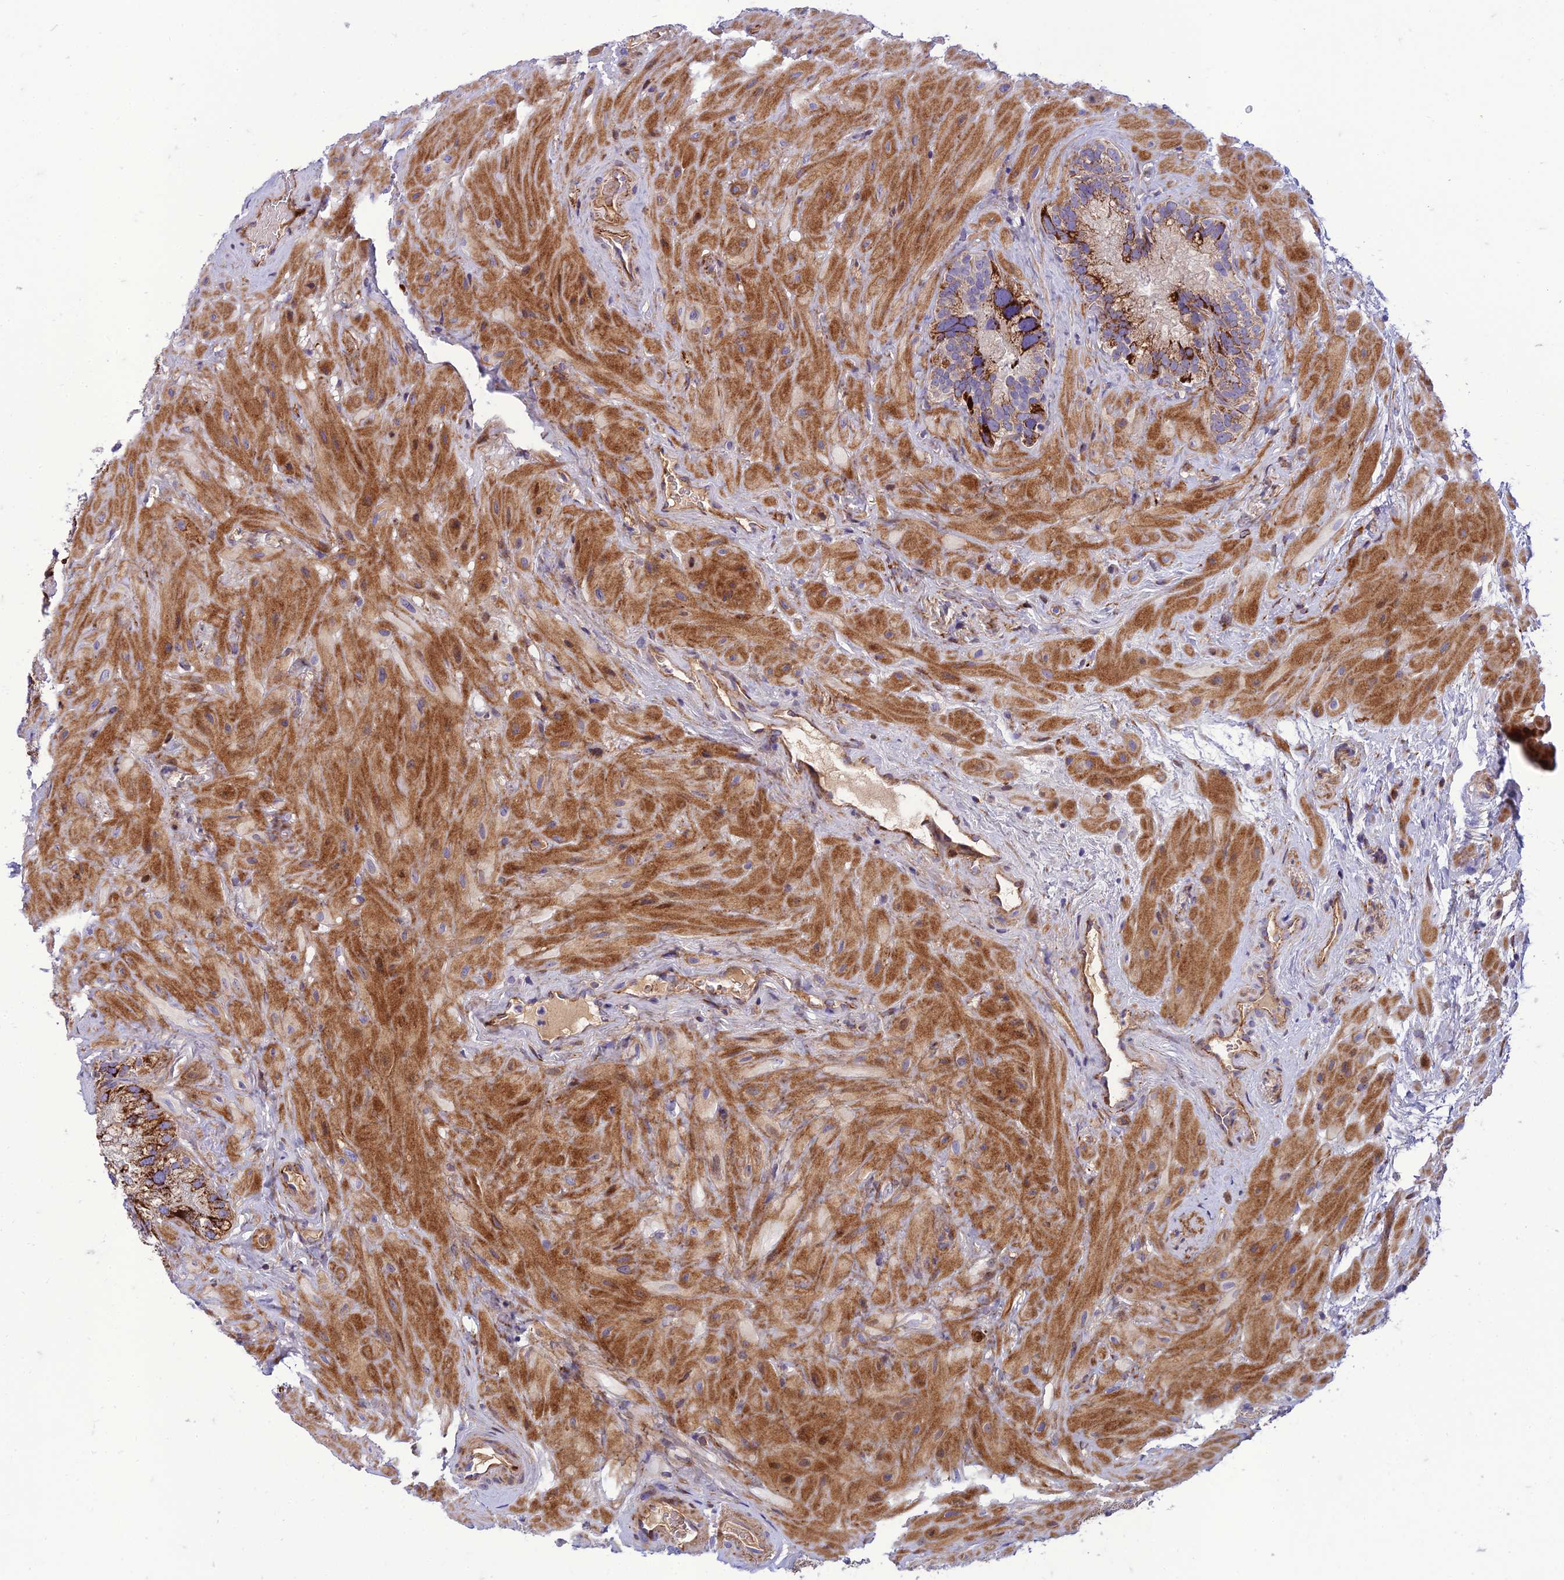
{"staining": {"intensity": "strong", "quantity": ">75%", "location": "cytoplasmic/membranous"}, "tissue": "seminal vesicle", "cell_type": "Glandular cells", "image_type": "normal", "snomed": [{"axis": "morphology", "description": "Normal tissue, NOS"}, {"axis": "topography", "description": "Prostate"}, {"axis": "topography", "description": "Seminal veicle"}], "caption": "Immunohistochemistry staining of benign seminal vesicle, which reveals high levels of strong cytoplasmic/membranous positivity in approximately >75% of glandular cells indicating strong cytoplasmic/membranous protein expression. The staining was performed using DAB (brown) for protein detection and nuclei were counterstained in hematoxylin (blue).", "gene": "SEL1L3", "patient": {"sex": "male", "age": 68}}